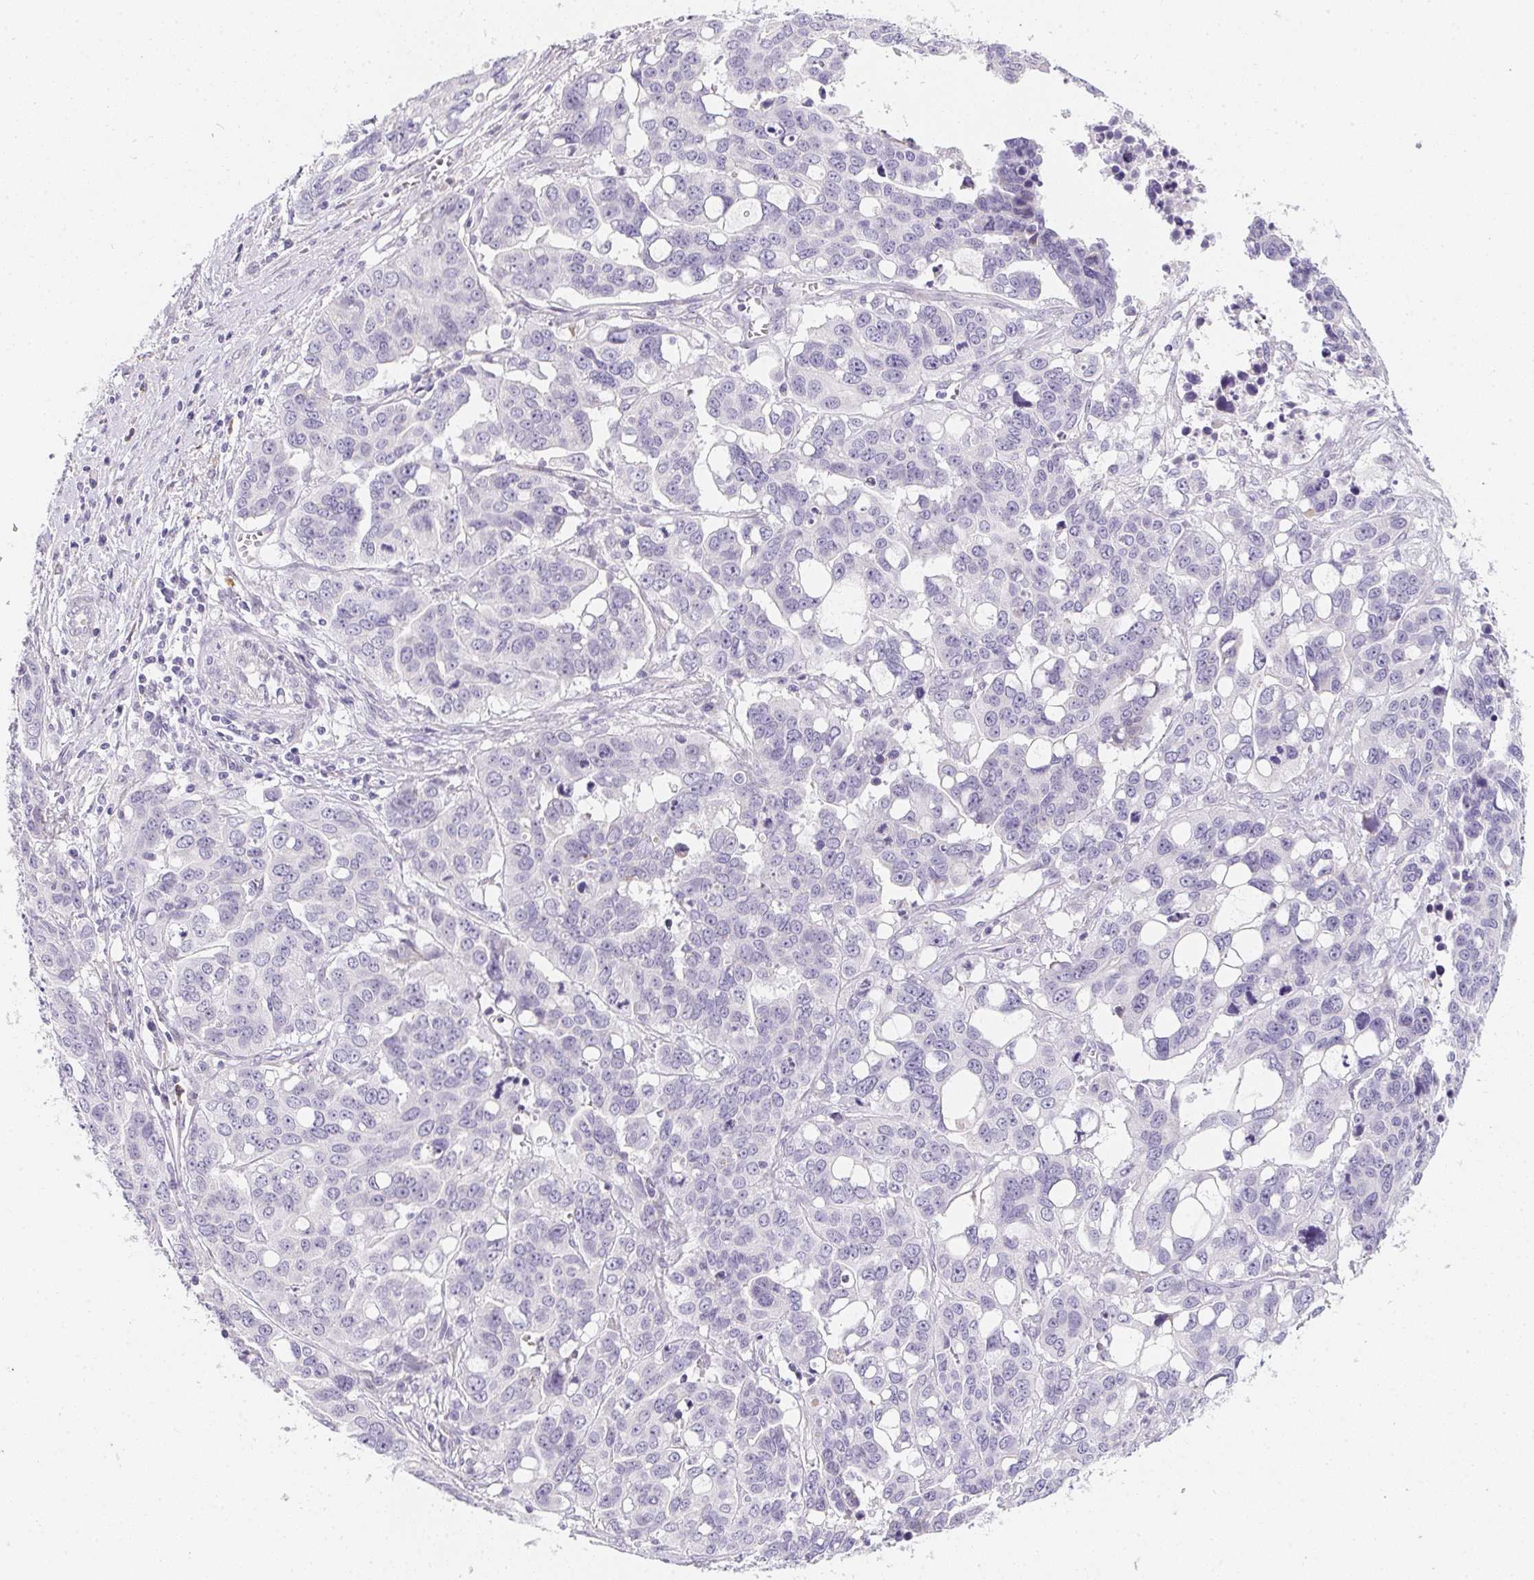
{"staining": {"intensity": "negative", "quantity": "none", "location": "none"}, "tissue": "ovarian cancer", "cell_type": "Tumor cells", "image_type": "cancer", "snomed": [{"axis": "morphology", "description": "Carcinoma, endometroid"}, {"axis": "topography", "description": "Ovary"}], "caption": "Immunohistochemistry histopathology image of neoplastic tissue: endometroid carcinoma (ovarian) stained with DAB reveals no significant protein positivity in tumor cells.", "gene": "MAP1A", "patient": {"sex": "female", "age": 78}}